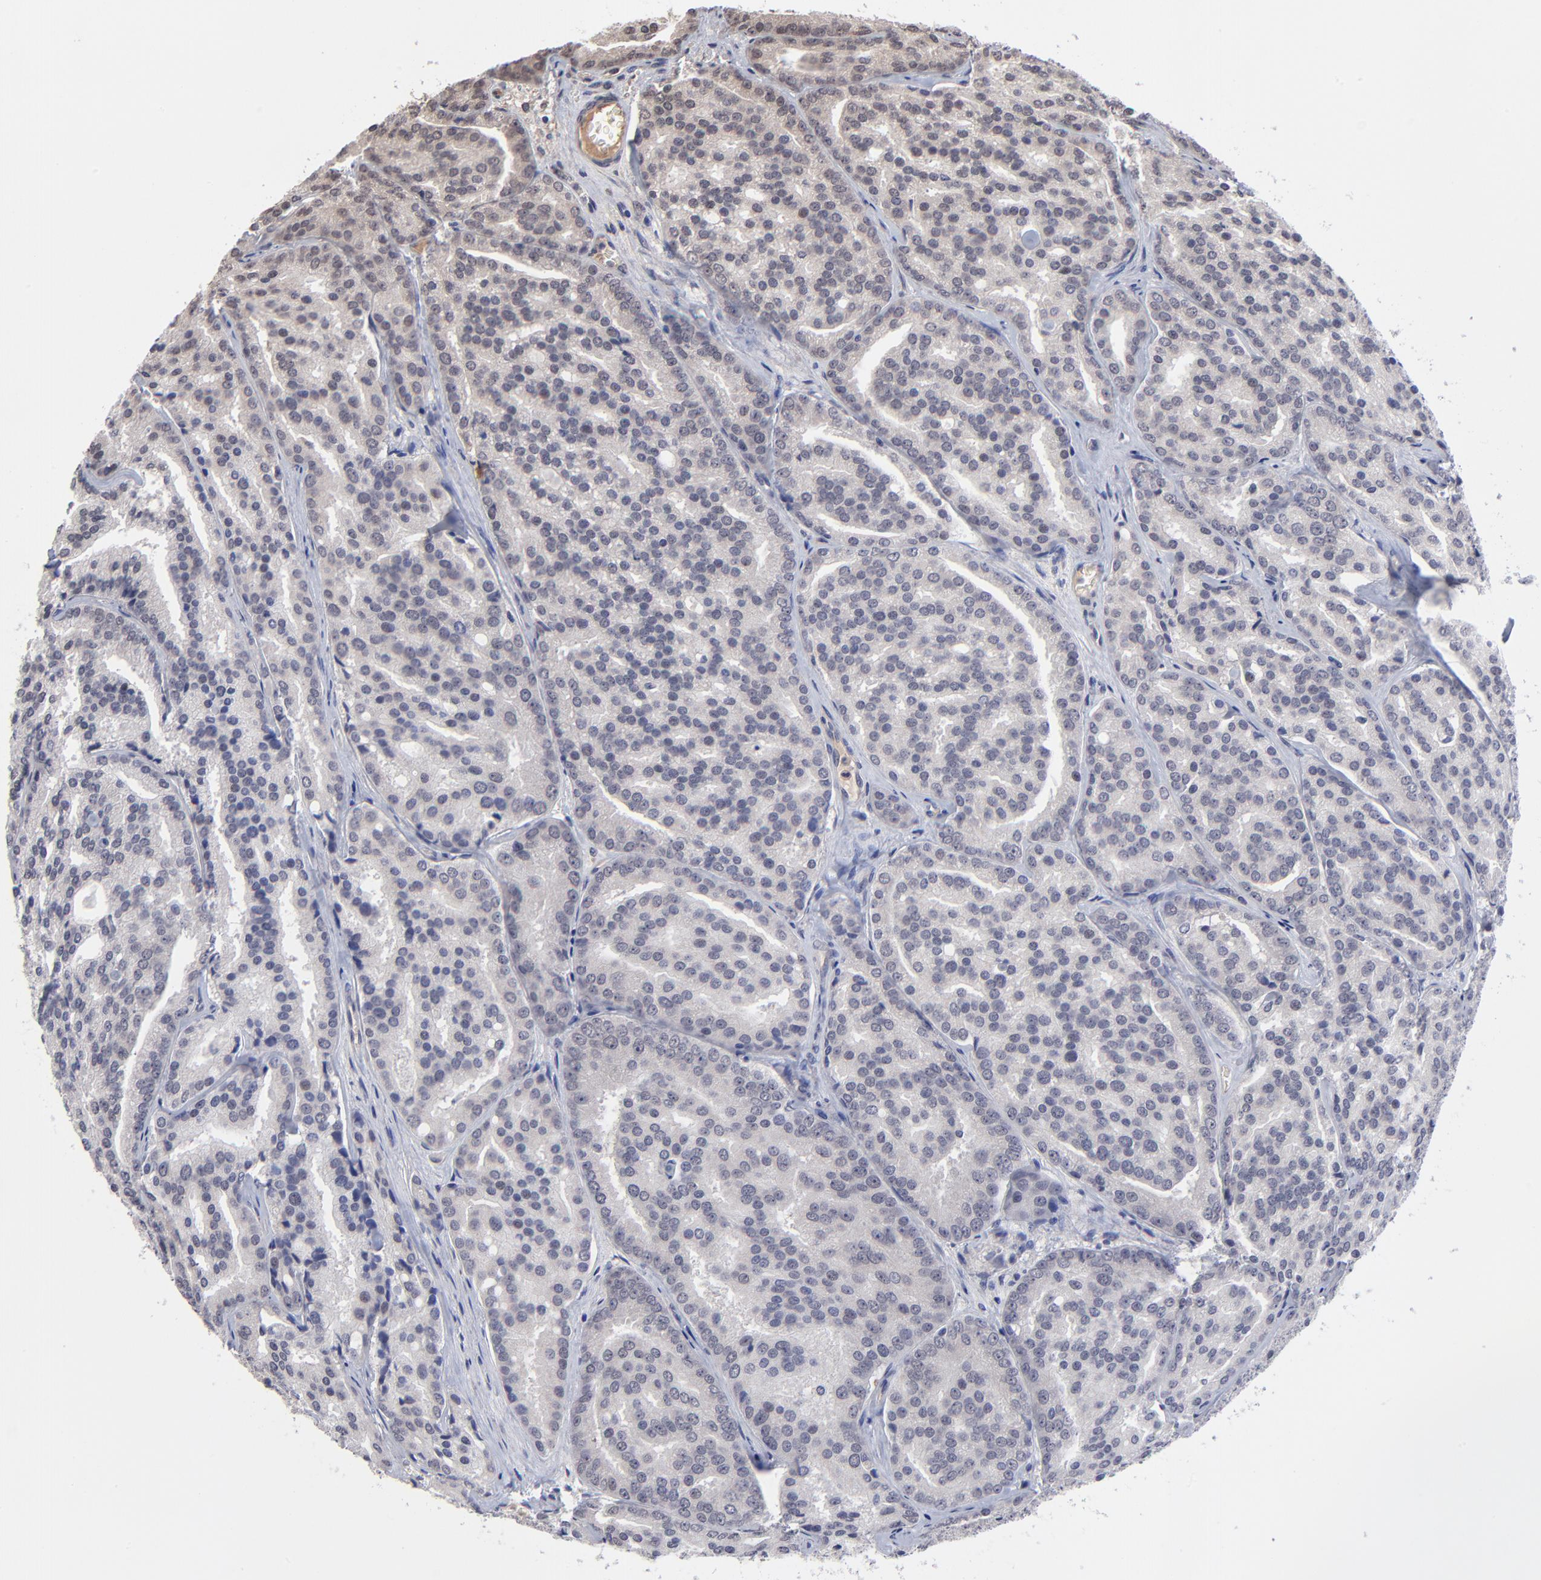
{"staining": {"intensity": "negative", "quantity": "none", "location": "none"}, "tissue": "prostate cancer", "cell_type": "Tumor cells", "image_type": "cancer", "snomed": [{"axis": "morphology", "description": "Adenocarcinoma, High grade"}, {"axis": "topography", "description": "Prostate"}], "caption": "Immunohistochemistry (IHC) histopathology image of human high-grade adenocarcinoma (prostate) stained for a protein (brown), which exhibits no expression in tumor cells.", "gene": "CHL1", "patient": {"sex": "male", "age": 64}}